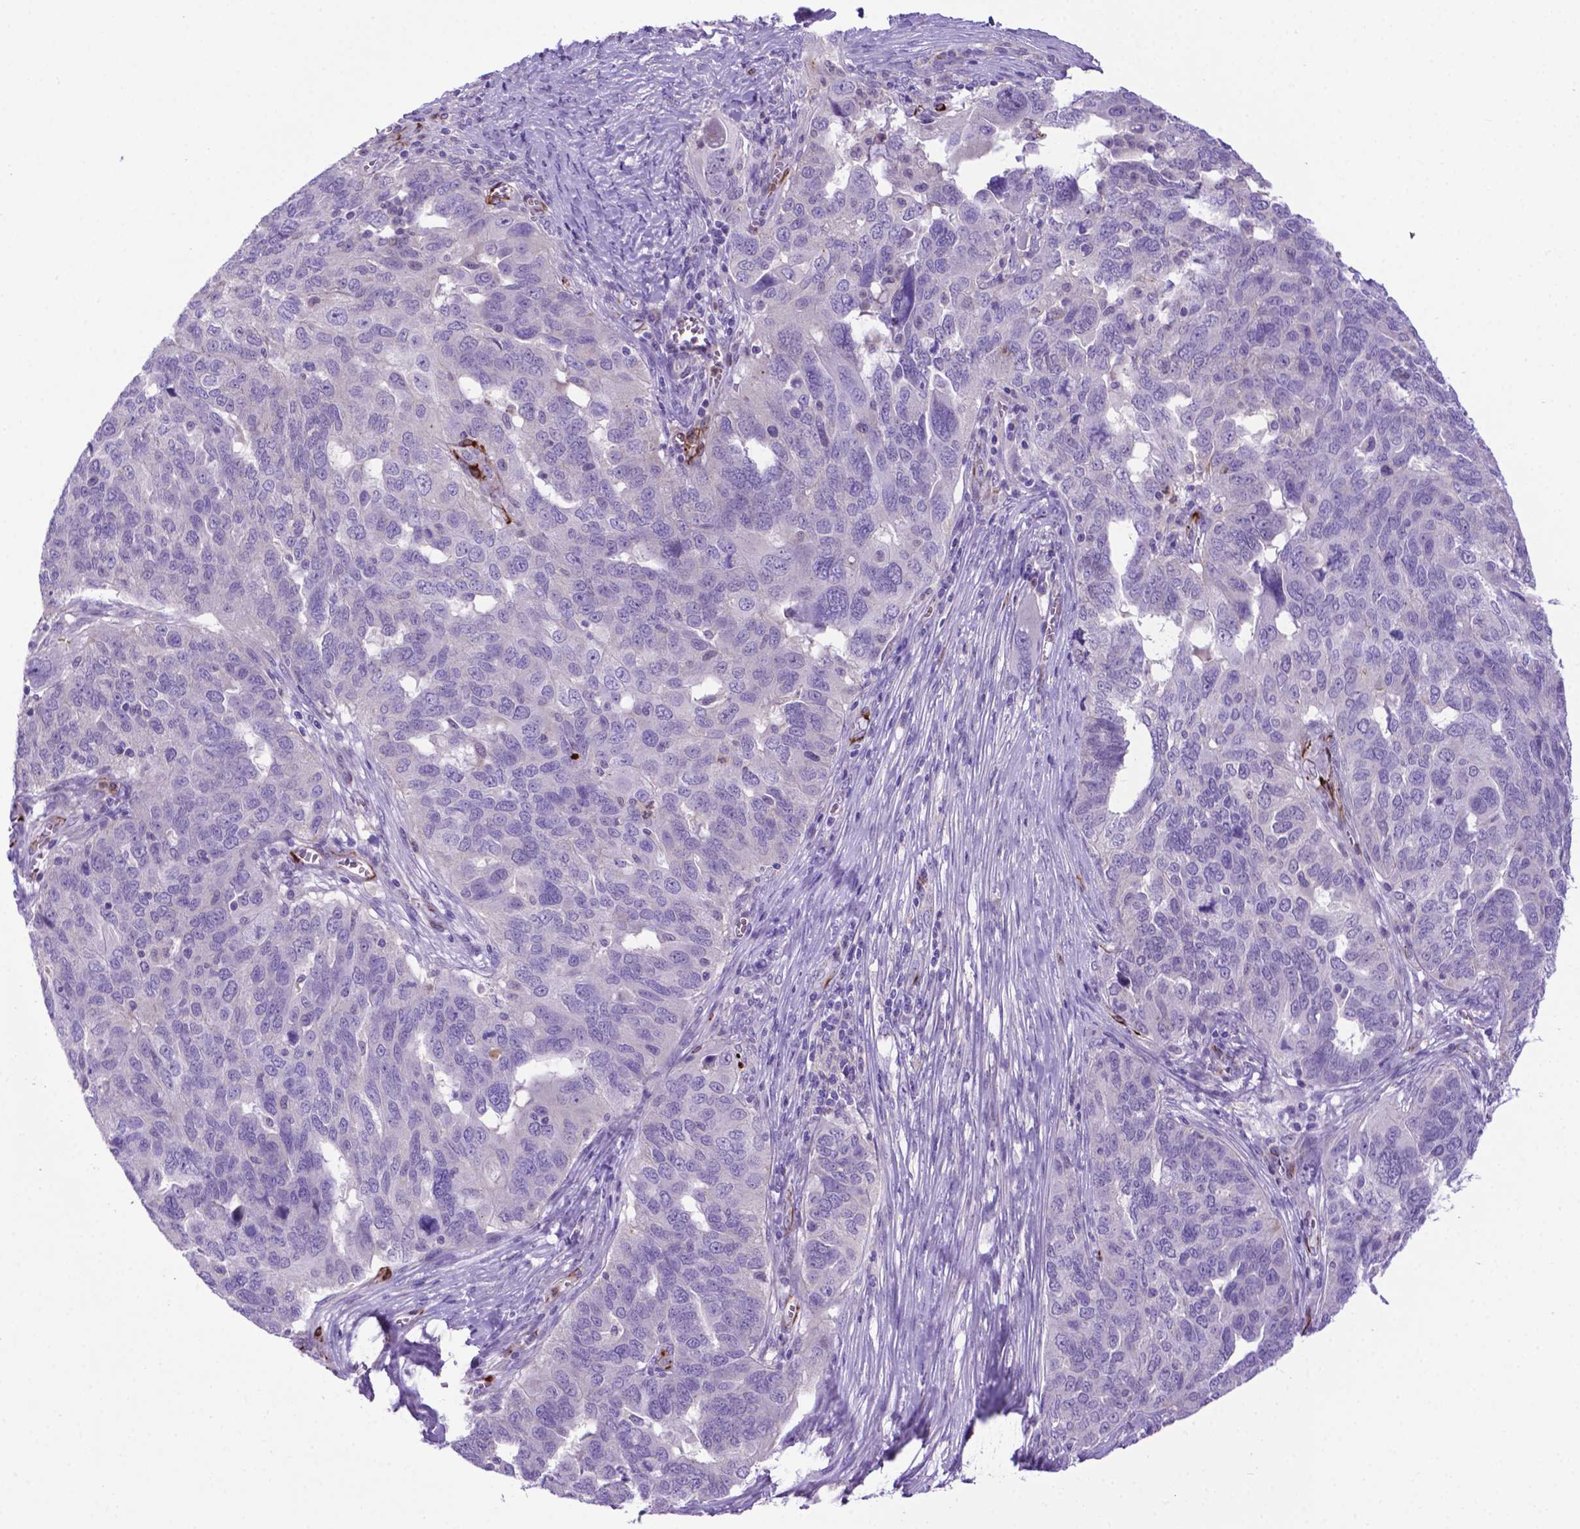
{"staining": {"intensity": "negative", "quantity": "none", "location": "none"}, "tissue": "ovarian cancer", "cell_type": "Tumor cells", "image_type": "cancer", "snomed": [{"axis": "morphology", "description": "Carcinoma, endometroid"}, {"axis": "topography", "description": "Soft tissue"}, {"axis": "topography", "description": "Ovary"}], "caption": "Tumor cells are negative for brown protein staining in endometroid carcinoma (ovarian). (Brightfield microscopy of DAB immunohistochemistry (IHC) at high magnification).", "gene": "LZTR1", "patient": {"sex": "female", "age": 52}}